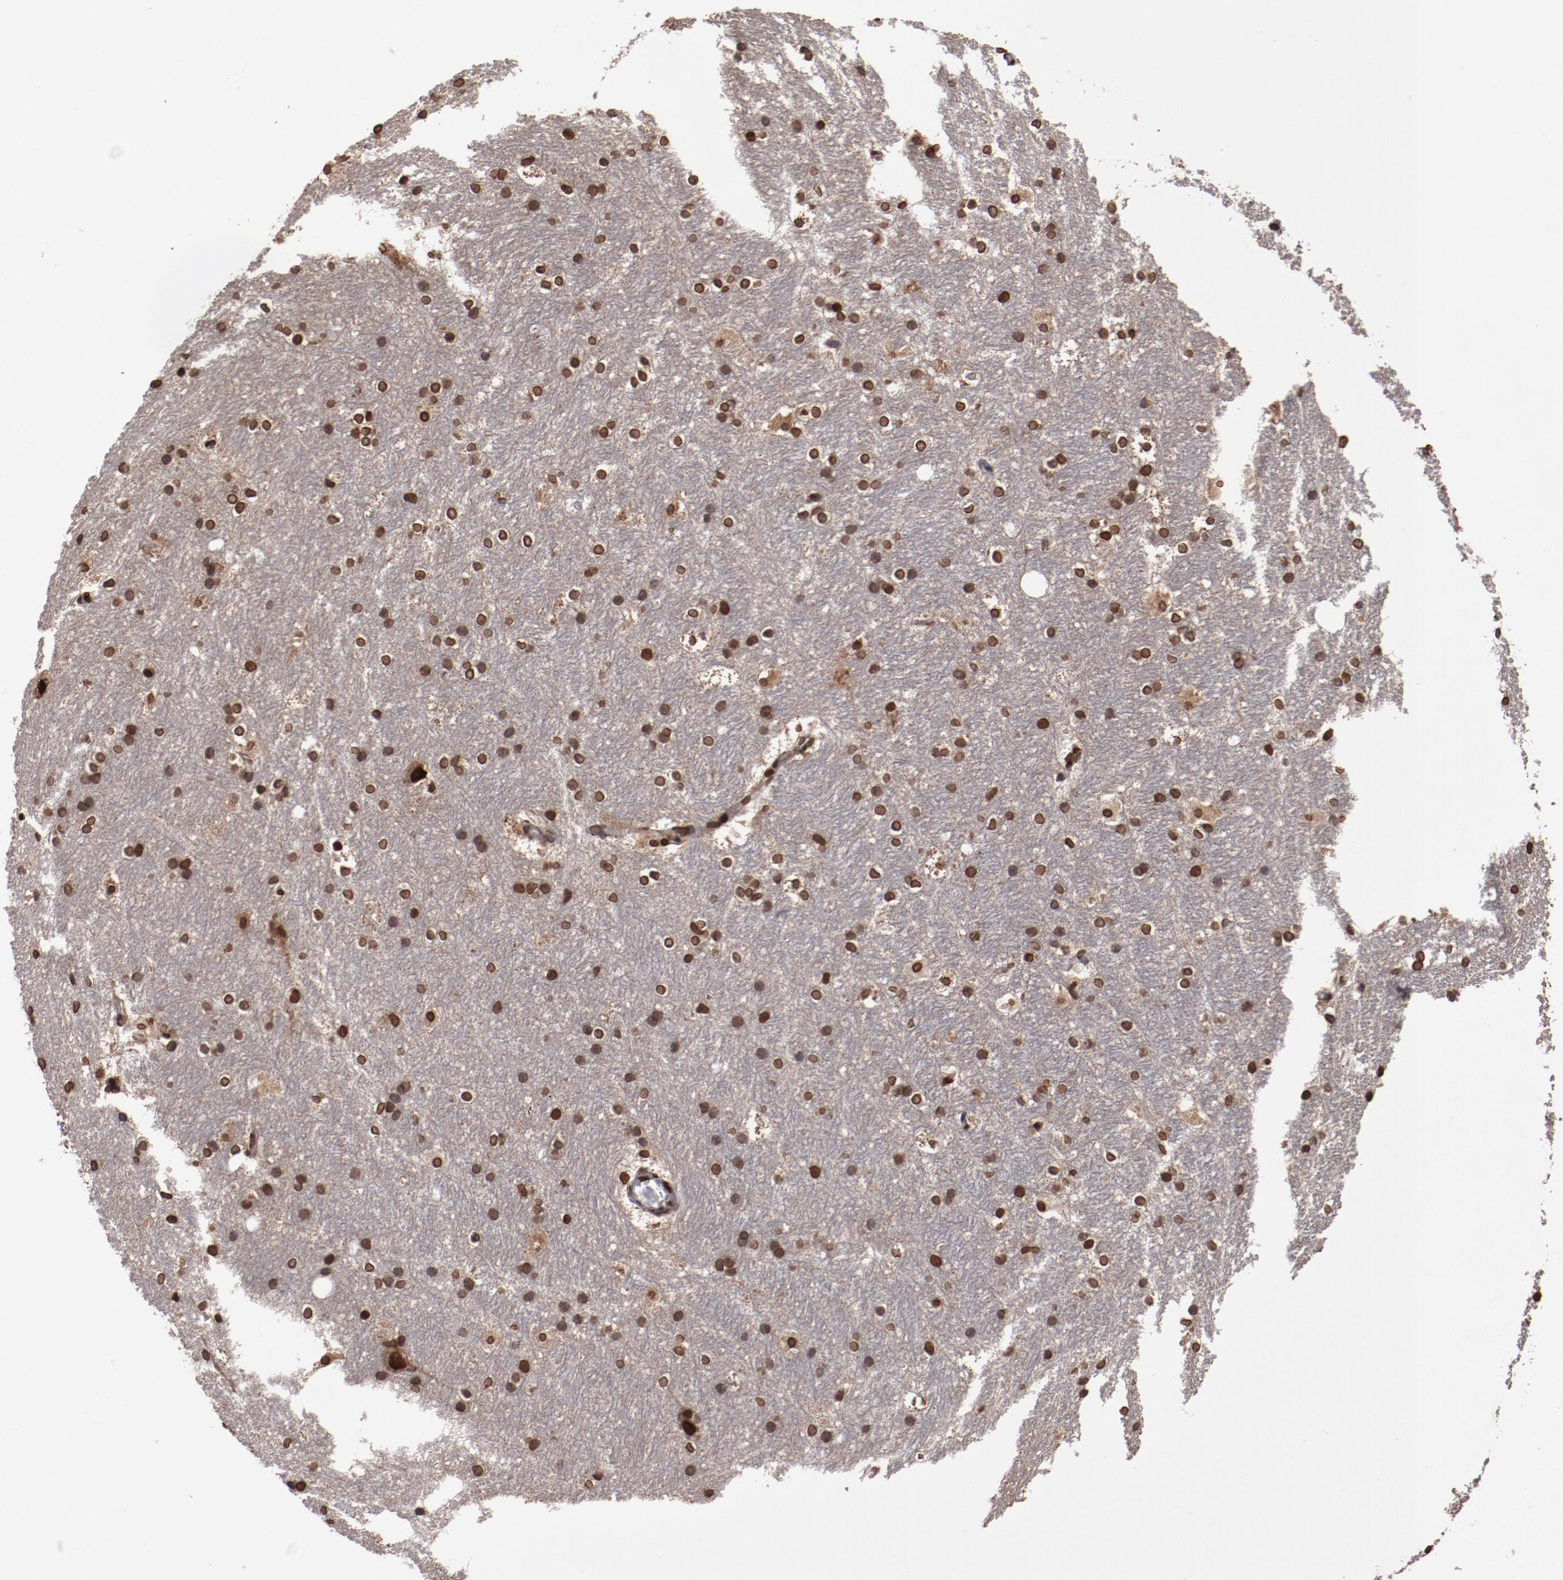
{"staining": {"intensity": "moderate", "quantity": ">75%", "location": "nuclear"}, "tissue": "hippocampus", "cell_type": "Glial cells", "image_type": "normal", "snomed": [{"axis": "morphology", "description": "Normal tissue, NOS"}, {"axis": "topography", "description": "Hippocampus"}], "caption": "Moderate nuclear protein positivity is identified in approximately >75% of glial cells in hippocampus. (Stains: DAB in brown, nuclei in blue, Microscopy: brightfield microscopy at high magnification).", "gene": "AKT1", "patient": {"sex": "female", "age": 19}}